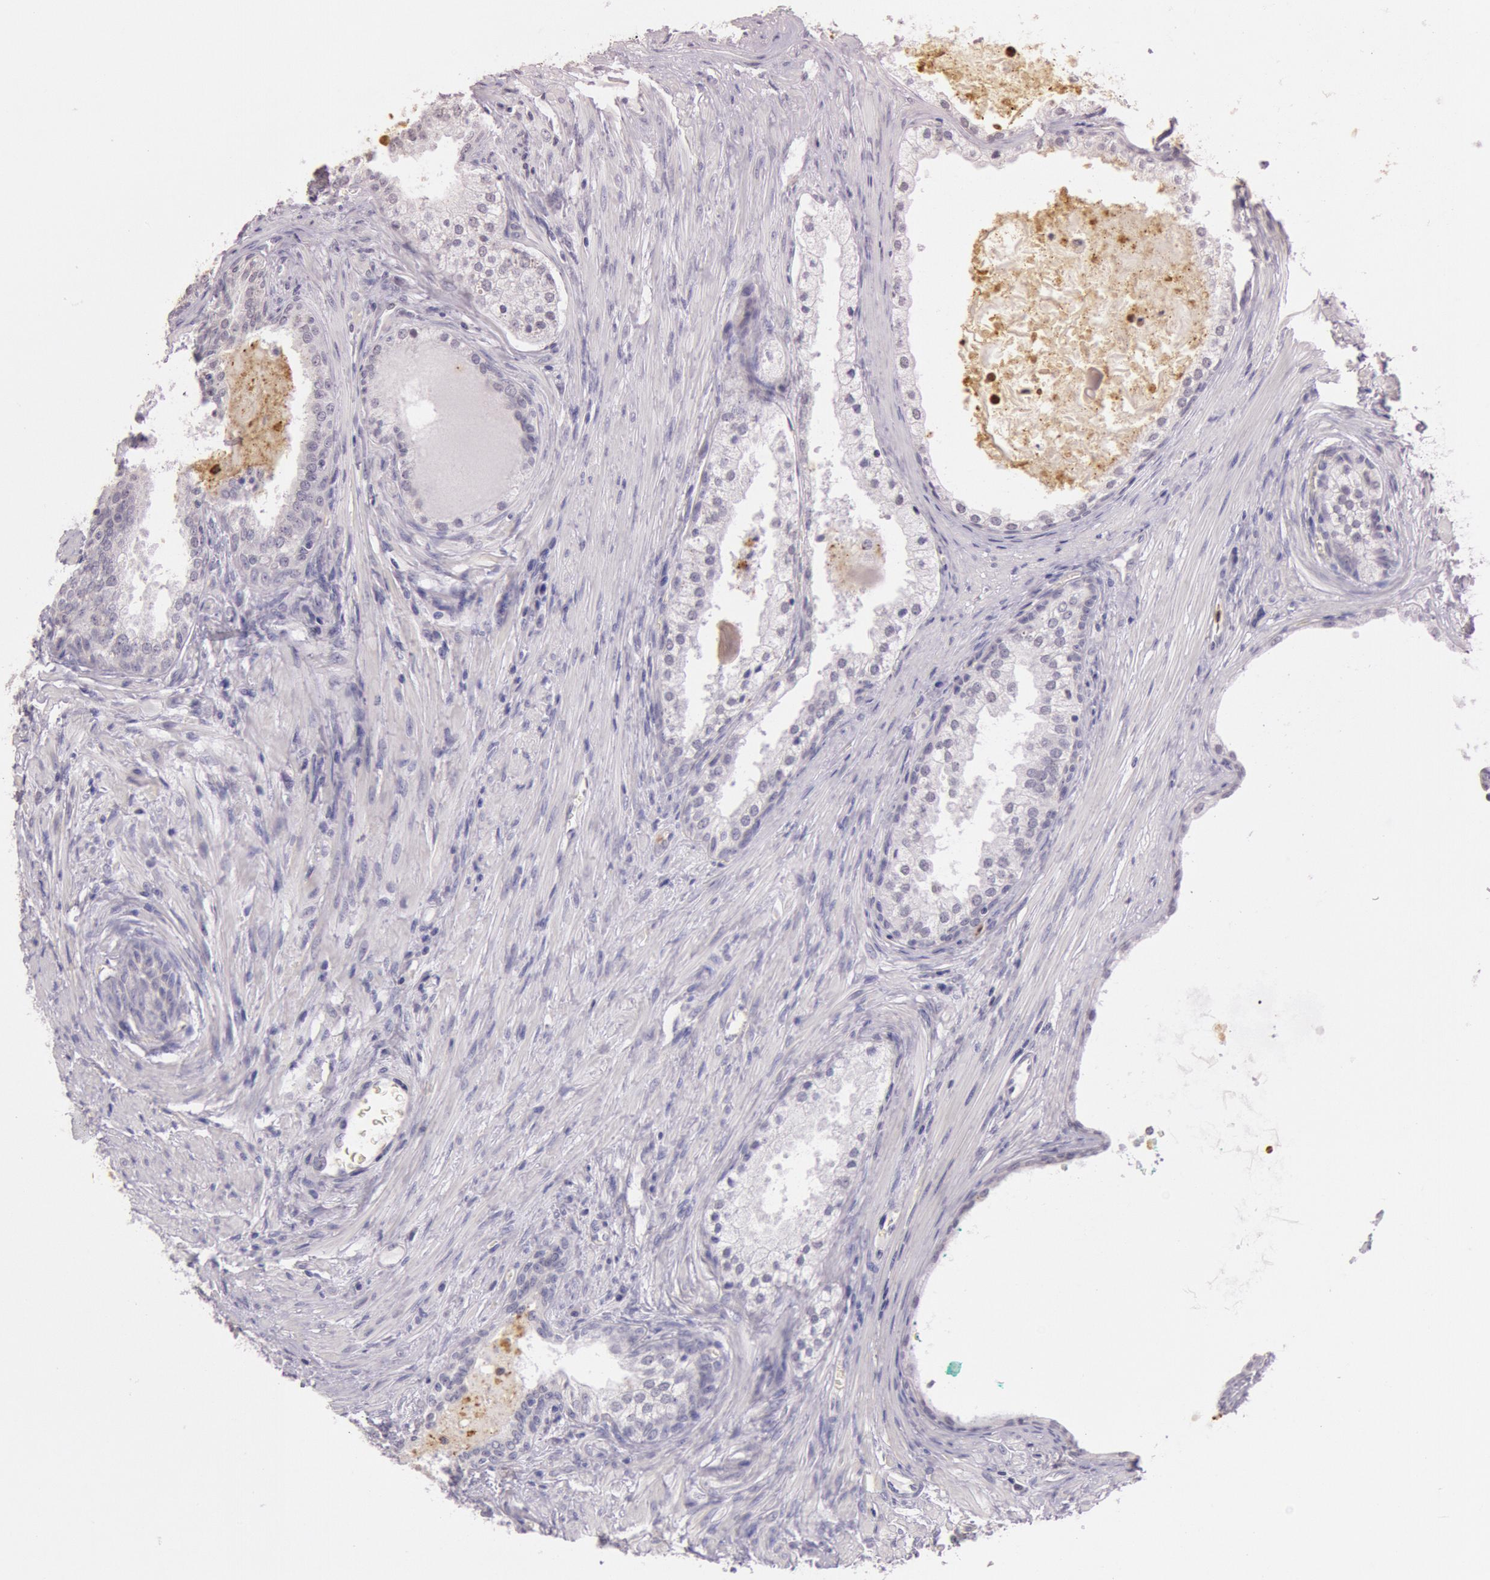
{"staining": {"intensity": "negative", "quantity": "none", "location": "none"}, "tissue": "prostate cancer", "cell_type": "Tumor cells", "image_type": "cancer", "snomed": [{"axis": "morphology", "description": "Adenocarcinoma, Medium grade"}, {"axis": "topography", "description": "Prostate"}], "caption": "High power microscopy histopathology image of an IHC micrograph of prostate cancer, revealing no significant positivity in tumor cells. (IHC, brightfield microscopy, high magnification).", "gene": "KDM6A", "patient": {"sex": "male", "age": 70}}